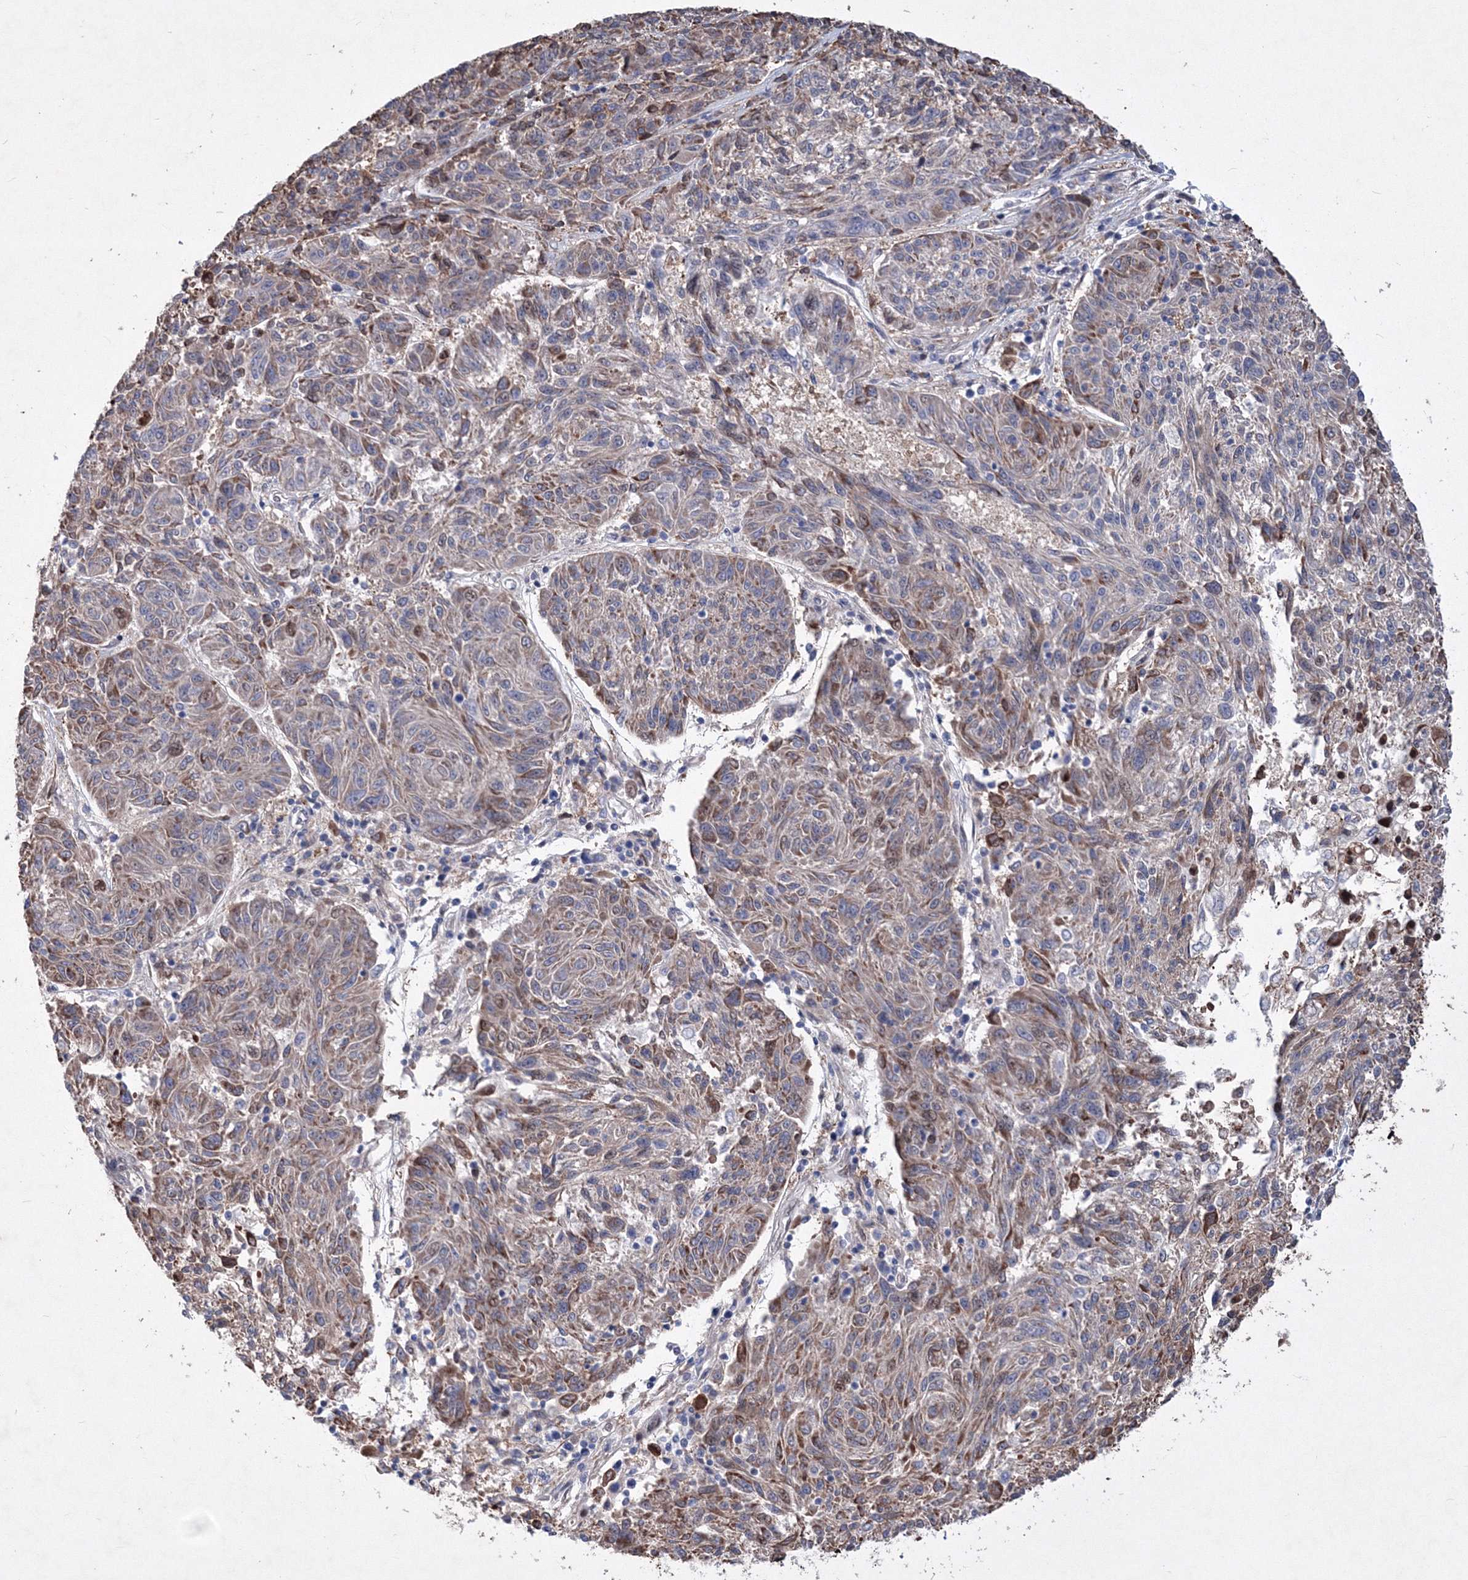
{"staining": {"intensity": "moderate", "quantity": "<25%", "location": "cytoplasmic/membranous"}, "tissue": "melanoma", "cell_type": "Tumor cells", "image_type": "cancer", "snomed": [{"axis": "morphology", "description": "Malignant melanoma, NOS"}, {"axis": "topography", "description": "Skin"}], "caption": "Malignant melanoma stained with a protein marker demonstrates moderate staining in tumor cells.", "gene": "RNPEPL1", "patient": {"sex": "male", "age": 53}}